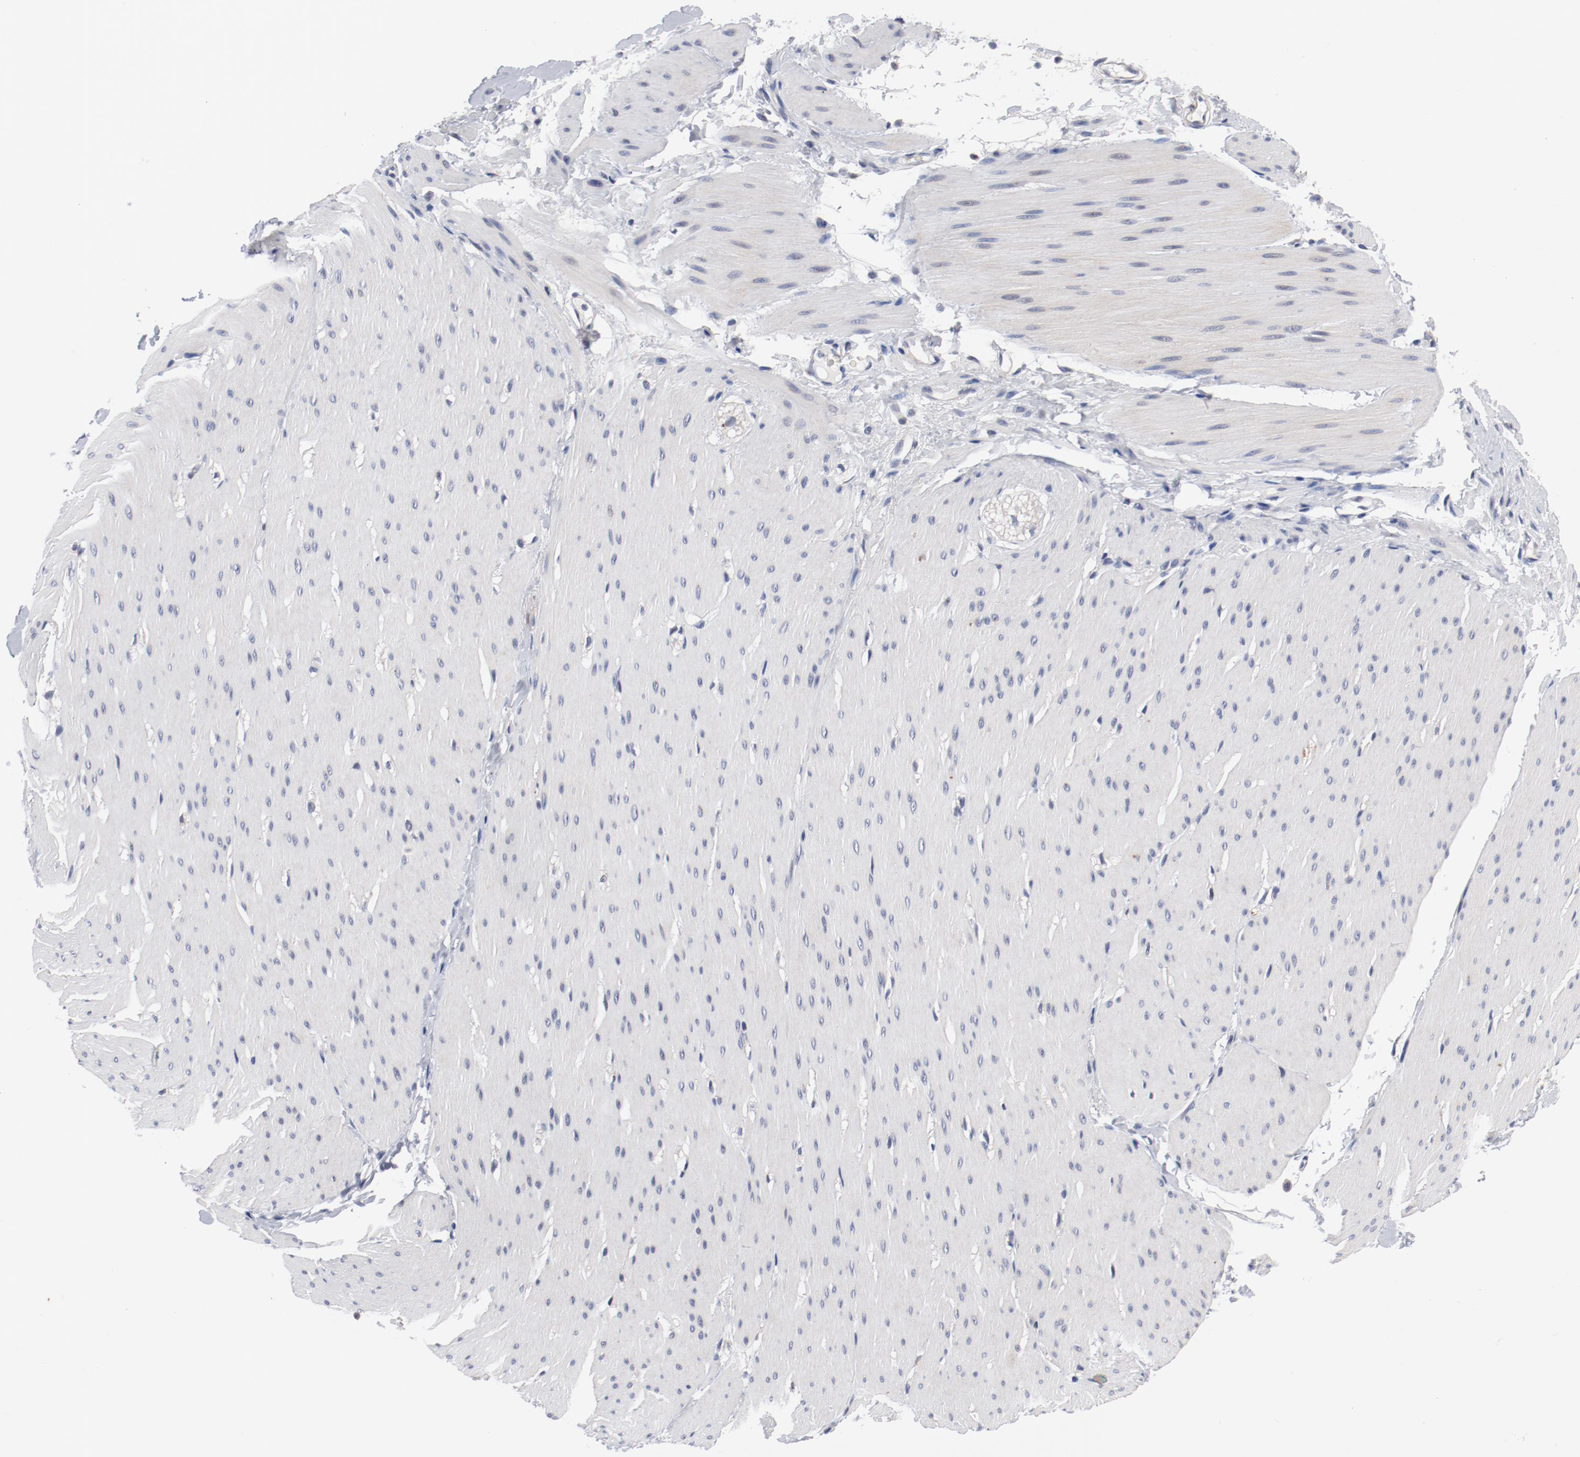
{"staining": {"intensity": "negative", "quantity": "none", "location": "none"}, "tissue": "smooth muscle", "cell_type": "Smooth muscle cells", "image_type": "normal", "snomed": [{"axis": "morphology", "description": "Normal tissue, NOS"}, {"axis": "topography", "description": "Smooth muscle"}, {"axis": "topography", "description": "Colon"}], "caption": "Immunohistochemical staining of normal human smooth muscle shows no significant staining in smooth muscle cells. Nuclei are stained in blue.", "gene": "GPR143", "patient": {"sex": "male", "age": 67}}